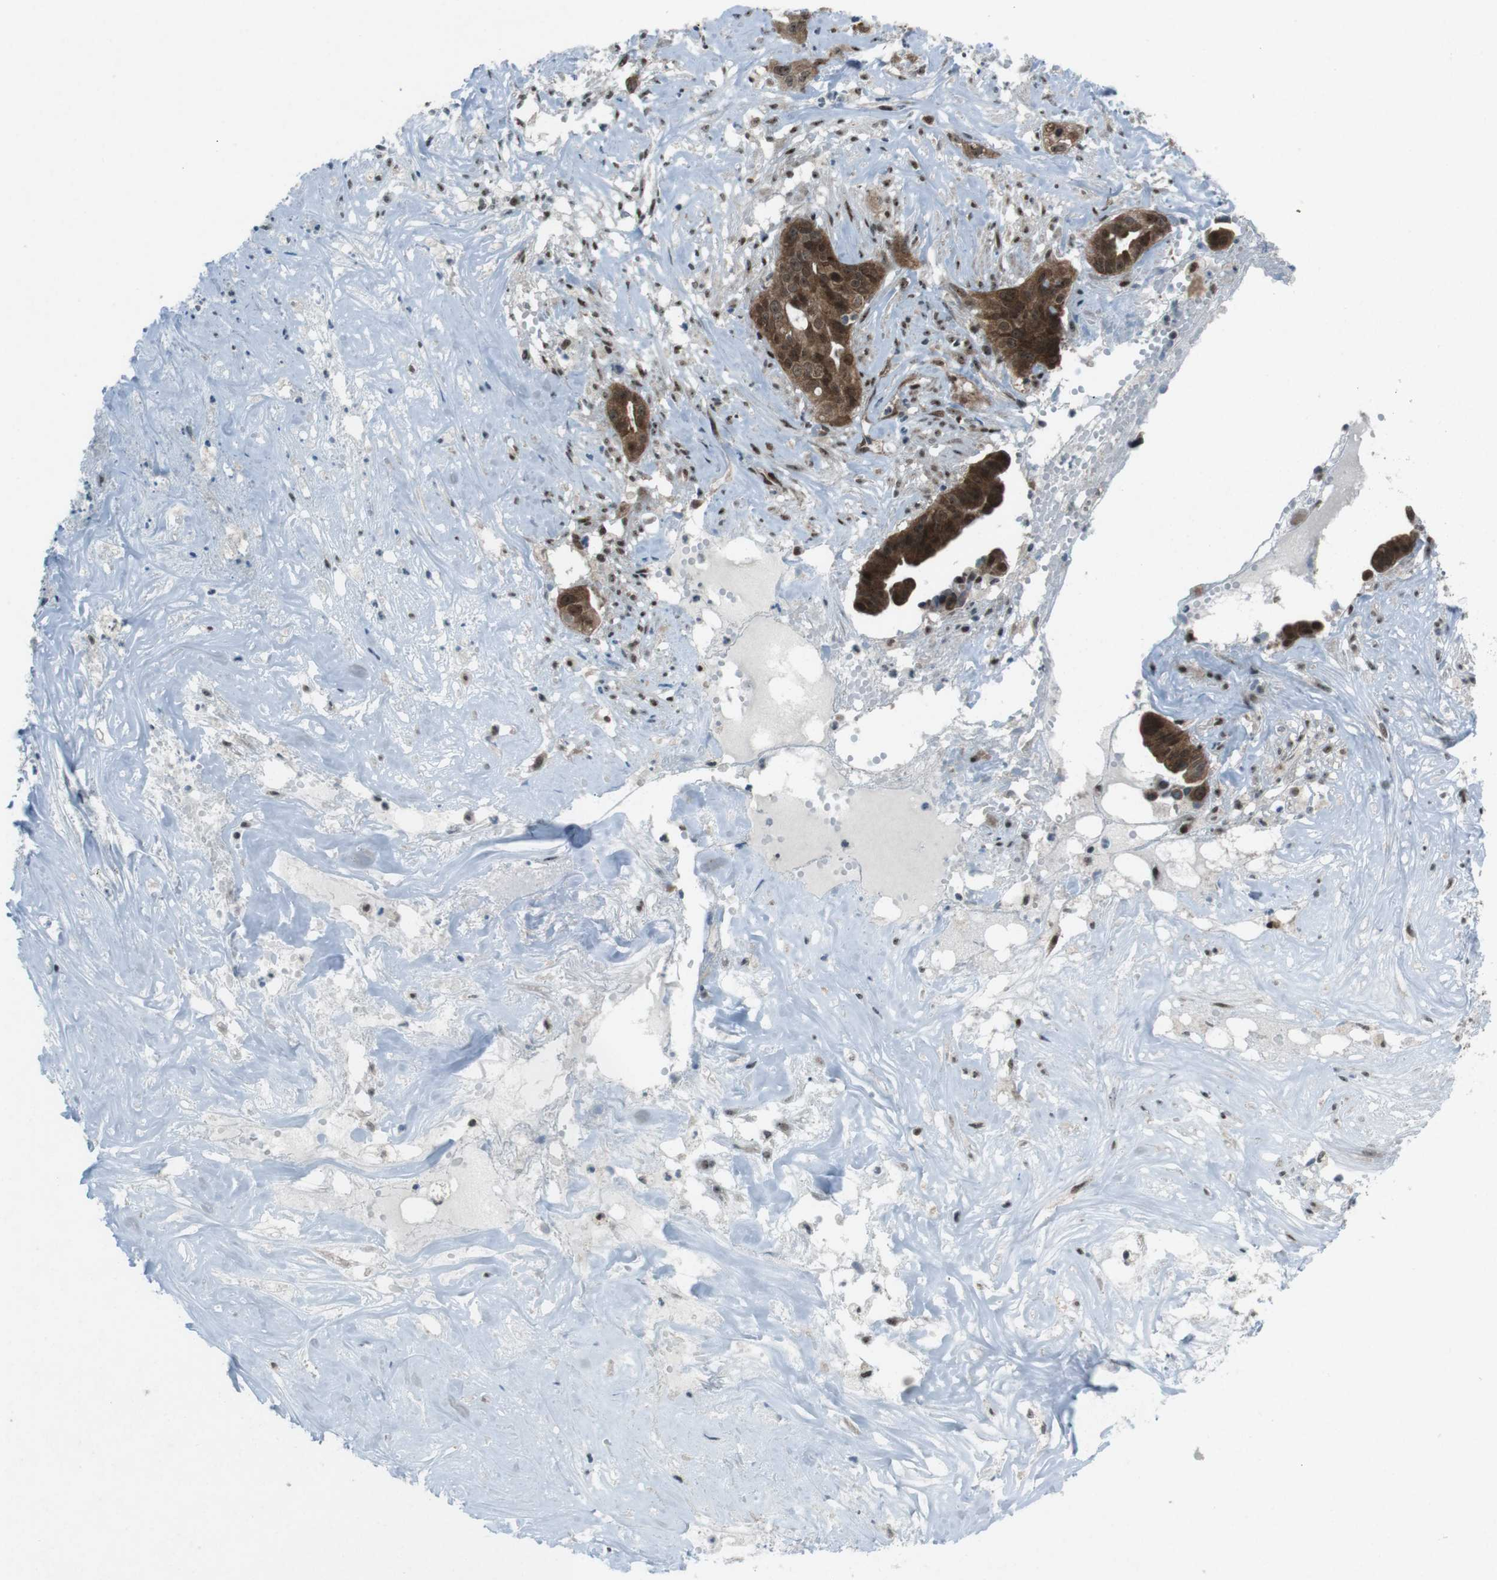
{"staining": {"intensity": "strong", "quantity": ">75%", "location": "cytoplasmic/membranous,nuclear"}, "tissue": "liver cancer", "cell_type": "Tumor cells", "image_type": "cancer", "snomed": [{"axis": "morphology", "description": "Cholangiocarcinoma"}, {"axis": "topography", "description": "Liver"}], "caption": "Liver cancer tissue shows strong cytoplasmic/membranous and nuclear staining in approximately >75% of tumor cells, visualized by immunohistochemistry.", "gene": "CSNK1D", "patient": {"sex": "female", "age": 61}}